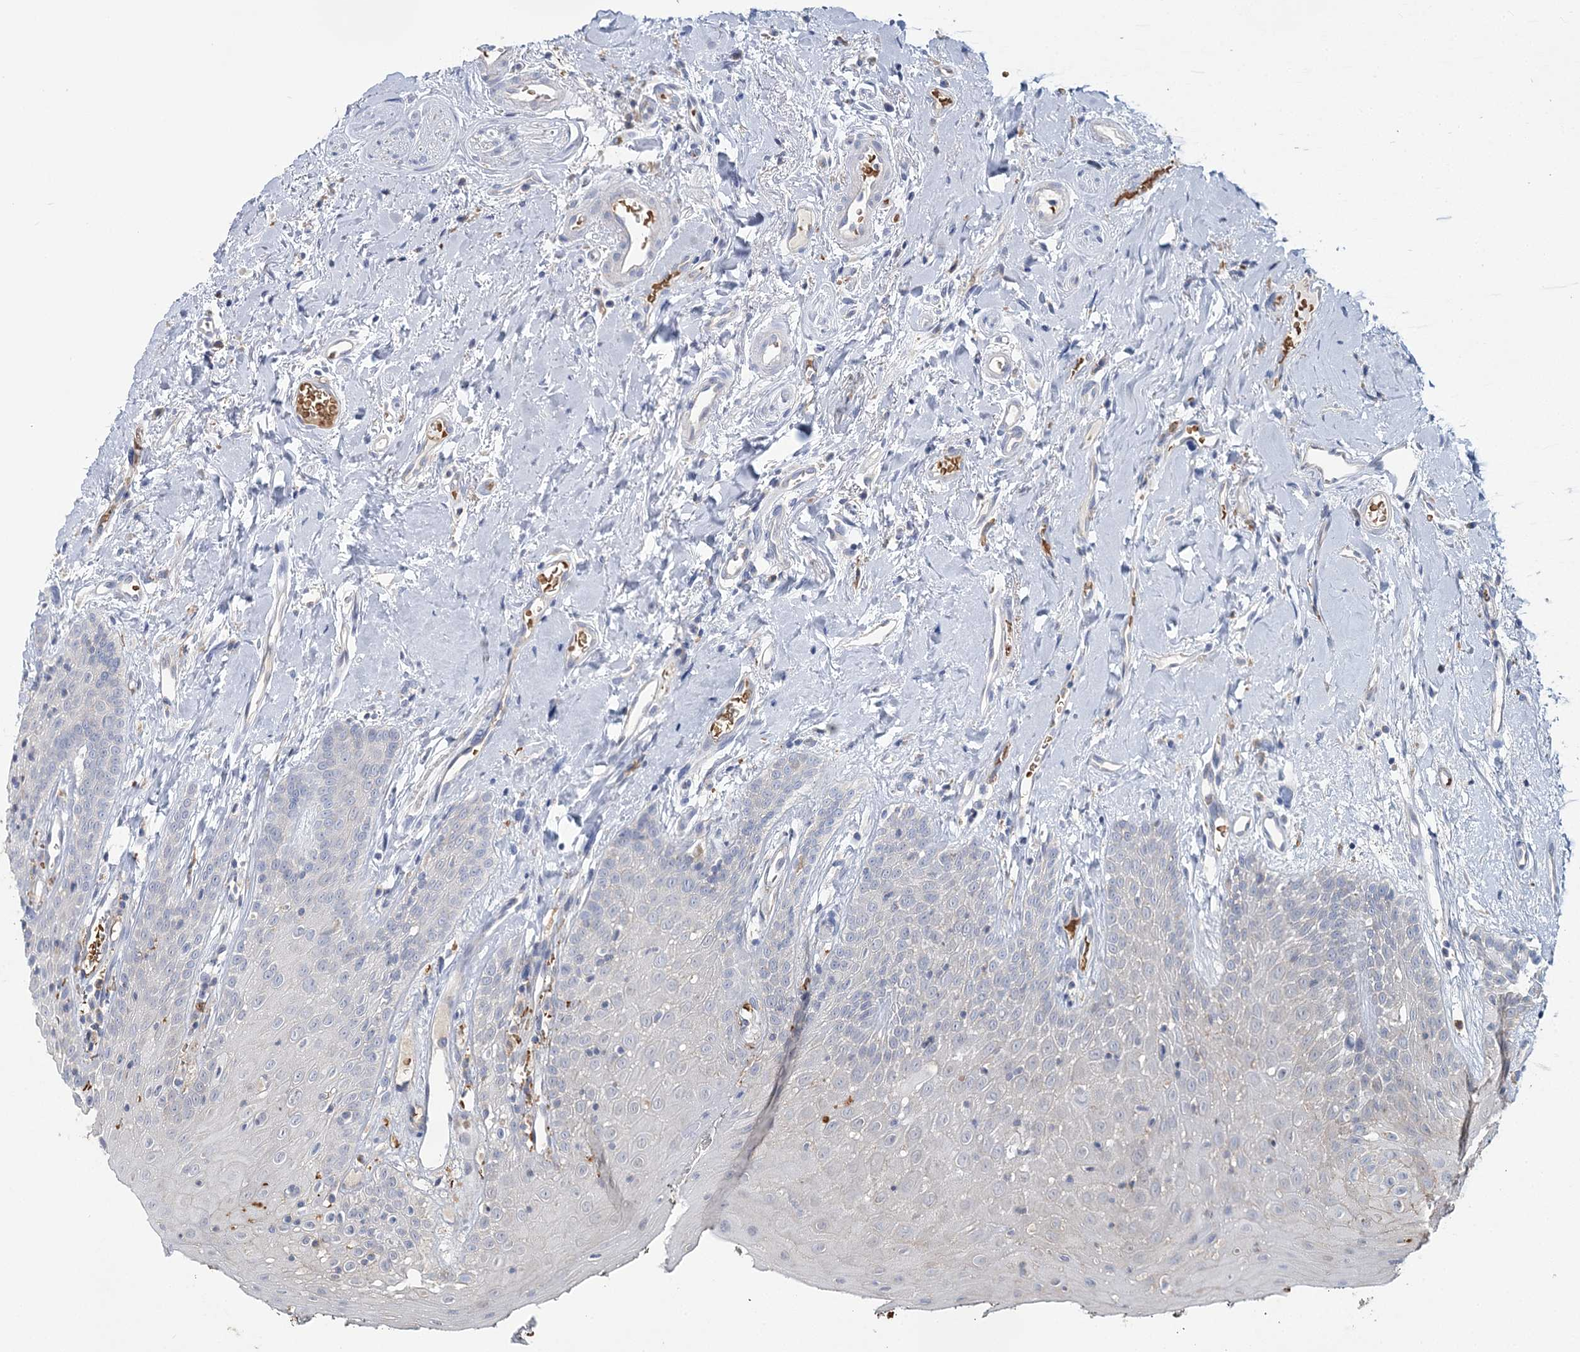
{"staining": {"intensity": "negative", "quantity": "none", "location": "none"}, "tissue": "oral mucosa", "cell_type": "Squamous epithelial cells", "image_type": "normal", "snomed": [{"axis": "morphology", "description": "Normal tissue, NOS"}, {"axis": "topography", "description": "Oral tissue"}], "caption": "Immunohistochemistry micrograph of unremarkable oral mucosa: oral mucosa stained with DAB (3,3'-diaminobenzidine) reveals no significant protein positivity in squamous epithelial cells.", "gene": "ATP11B", "patient": {"sex": "male", "age": 74}}